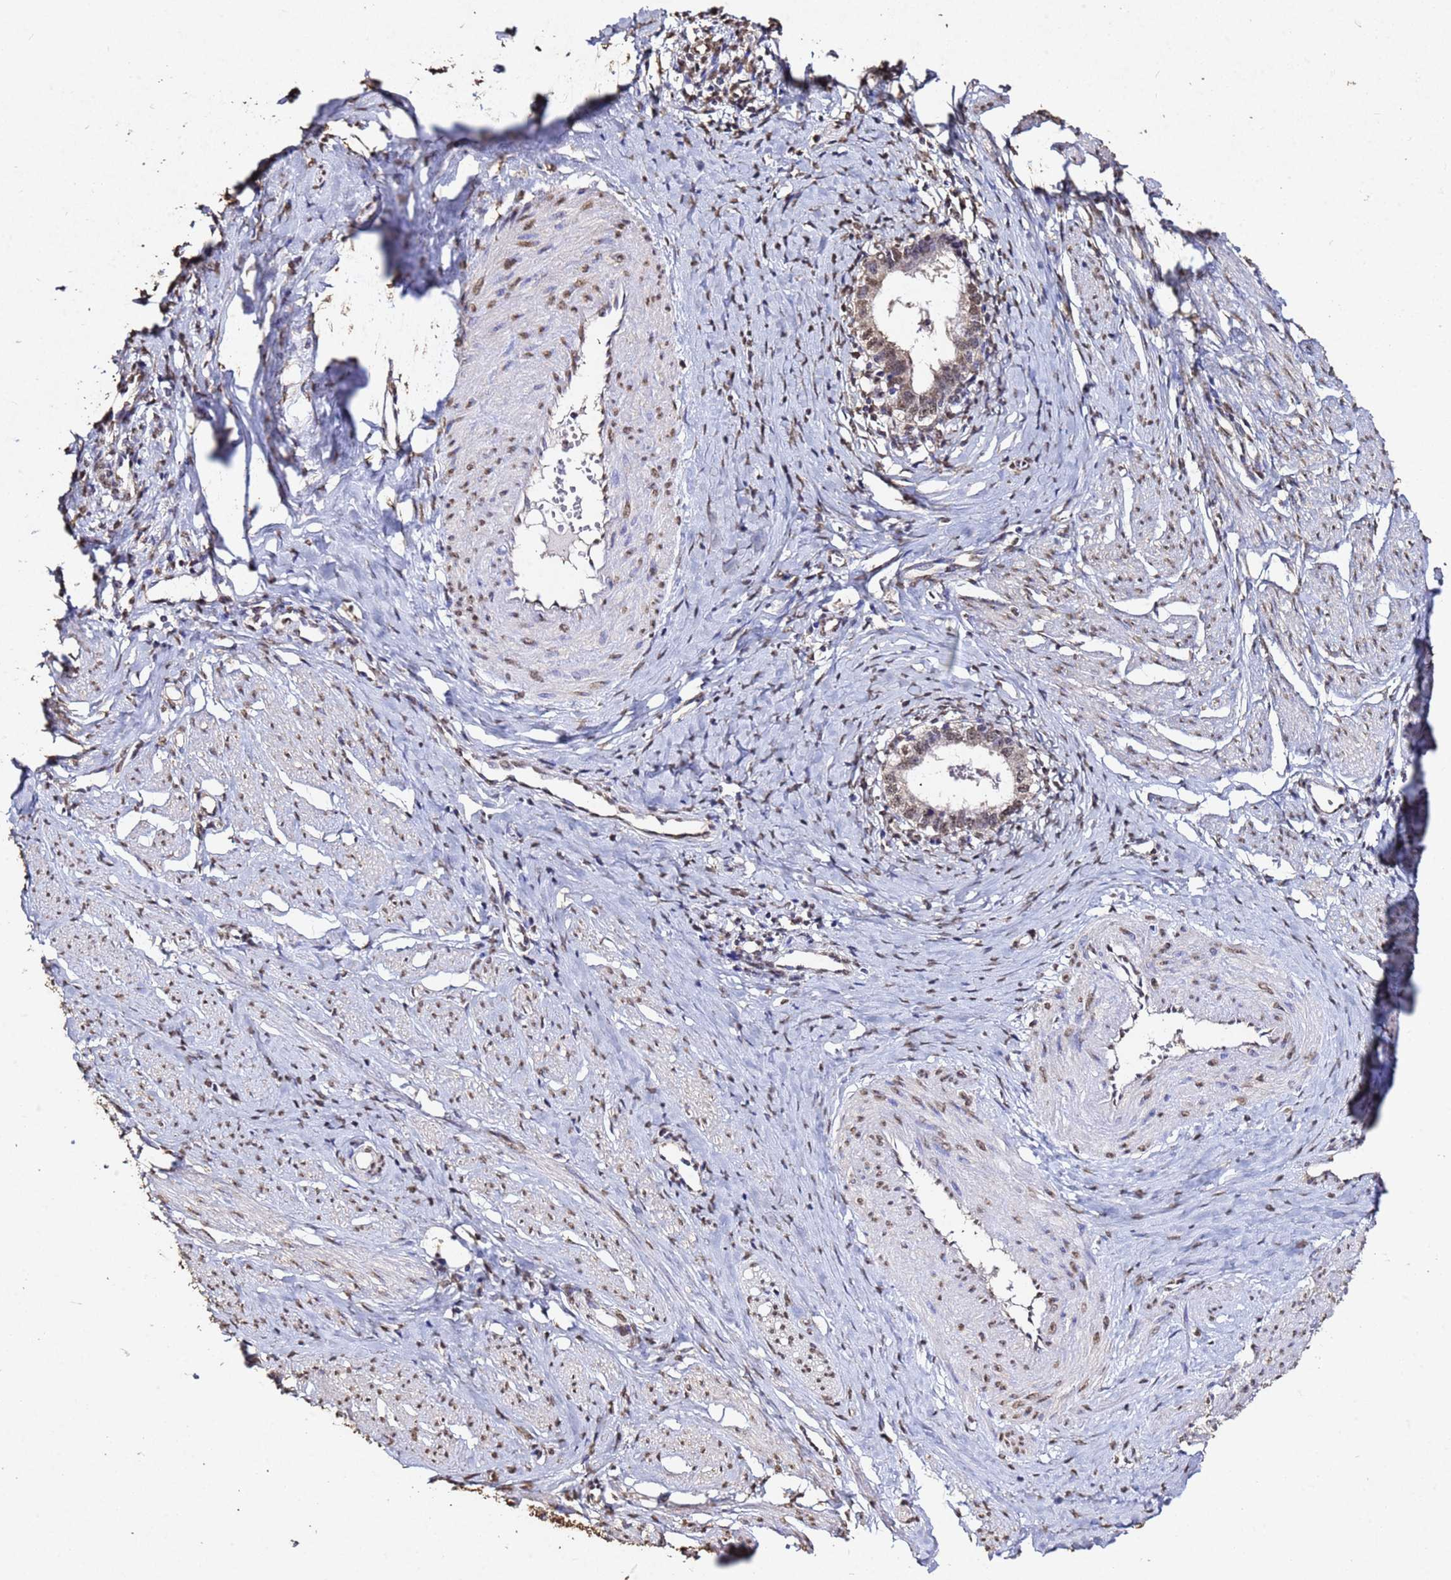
{"staining": {"intensity": "moderate", "quantity": "25%-75%", "location": "nuclear"}, "tissue": "cervical cancer", "cell_type": "Tumor cells", "image_type": "cancer", "snomed": [{"axis": "morphology", "description": "Adenocarcinoma, NOS"}, {"axis": "topography", "description": "Cervix"}], "caption": "Human adenocarcinoma (cervical) stained with a brown dye exhibits moderate nuclear positive positivity in approximately 25%-75% of tumor cells.", "gene": "MYOCD", "patient": {"sex": "female", "age": 36}}